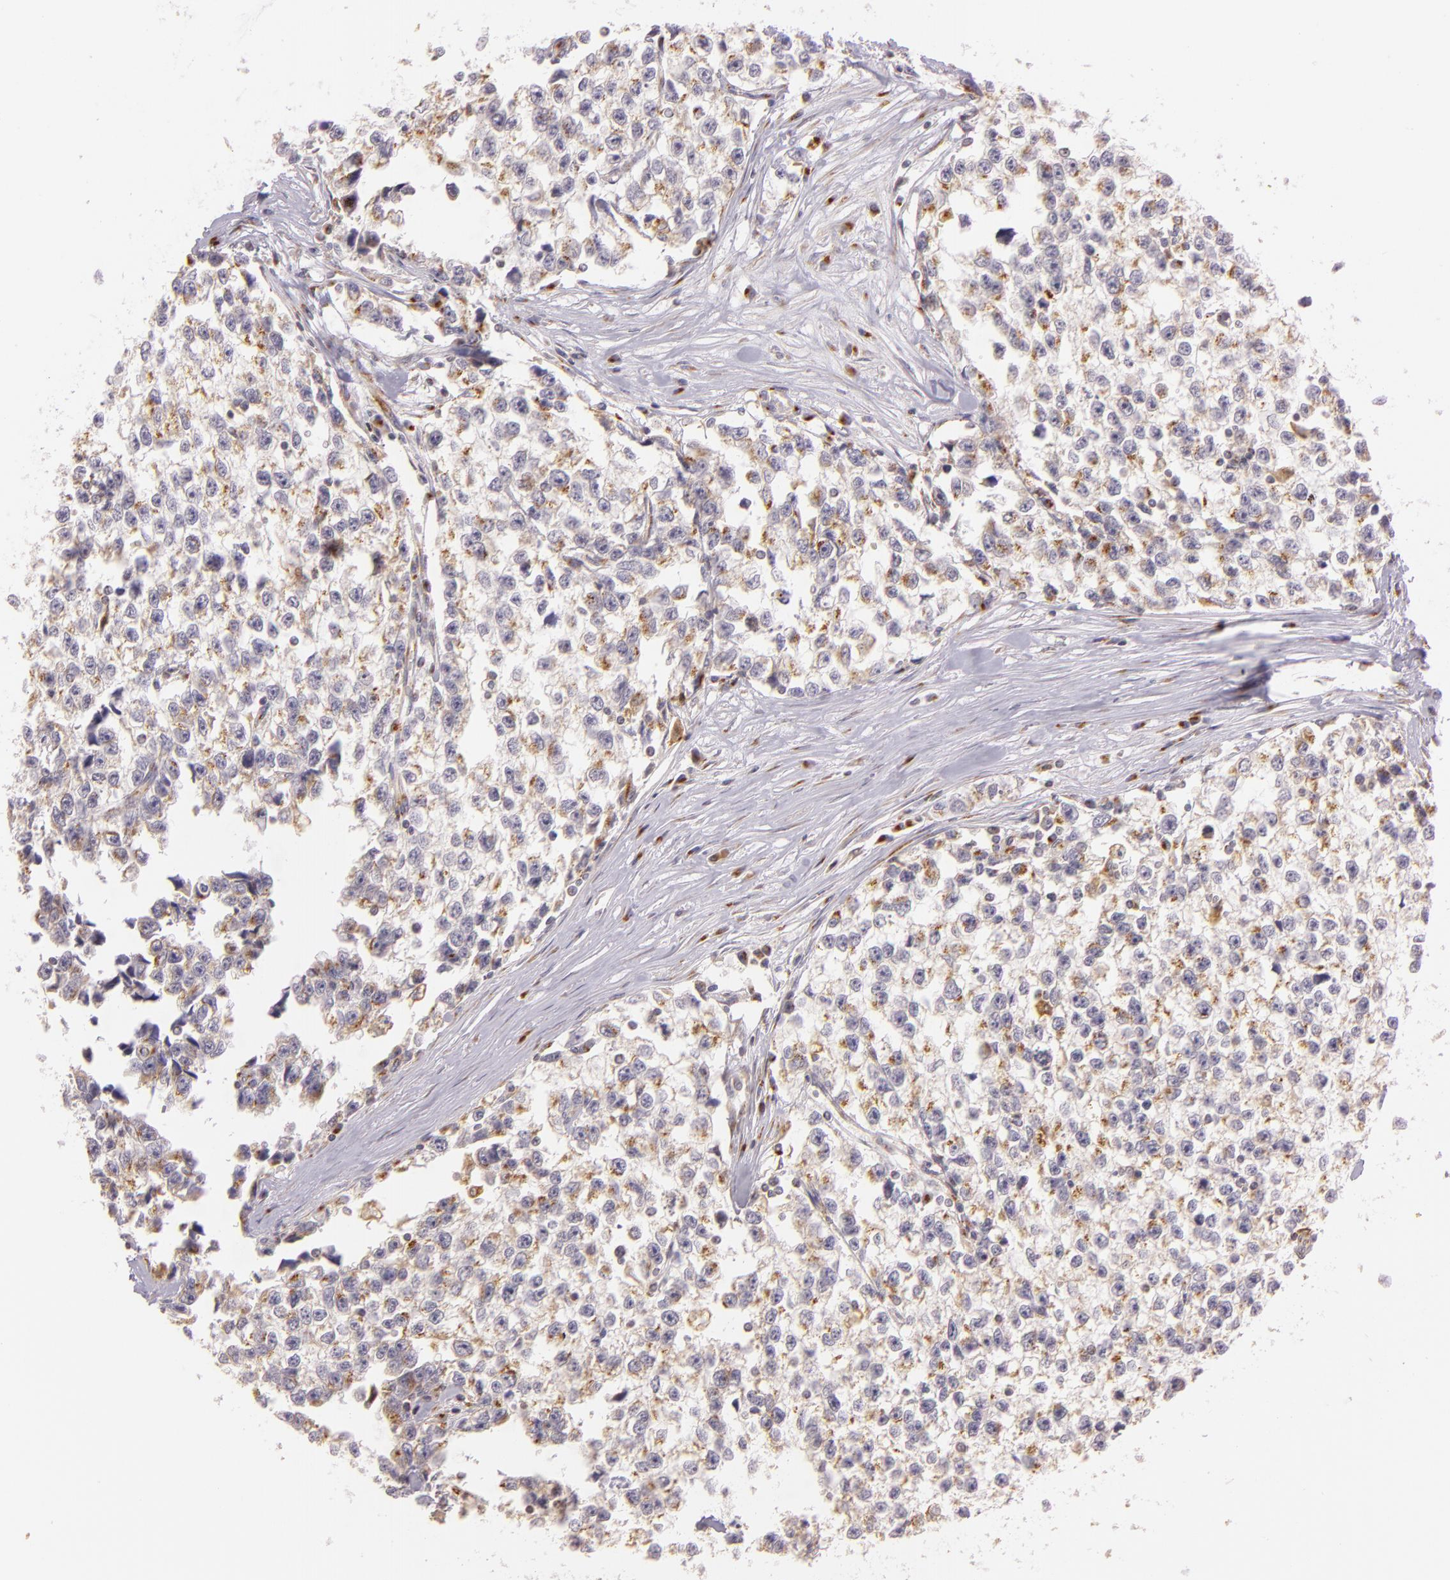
{"staining": {"intensity": "weak", "quantity": ">75%", "location": "cytoplasmic/membranous"}, "tissue": "testis cancer", "cell_type": "Tumor cells", "image_type": "cancer", "snomed": [{"axis": "morphology", "description": "Seminoma, NOS"}, {"axis": "morphology", "description": "Carcinoma, Embryonal, NOS"}, {"axis": "topography", "description": "Testis"}], "caption": "Tumor cells display low levels of weak cytoplasmic/membranous staining in about >75% of cells in human embryonal carcinoma (testis).", "gene": "LGMN", "patient": {"sex": "male", "age": 30}}